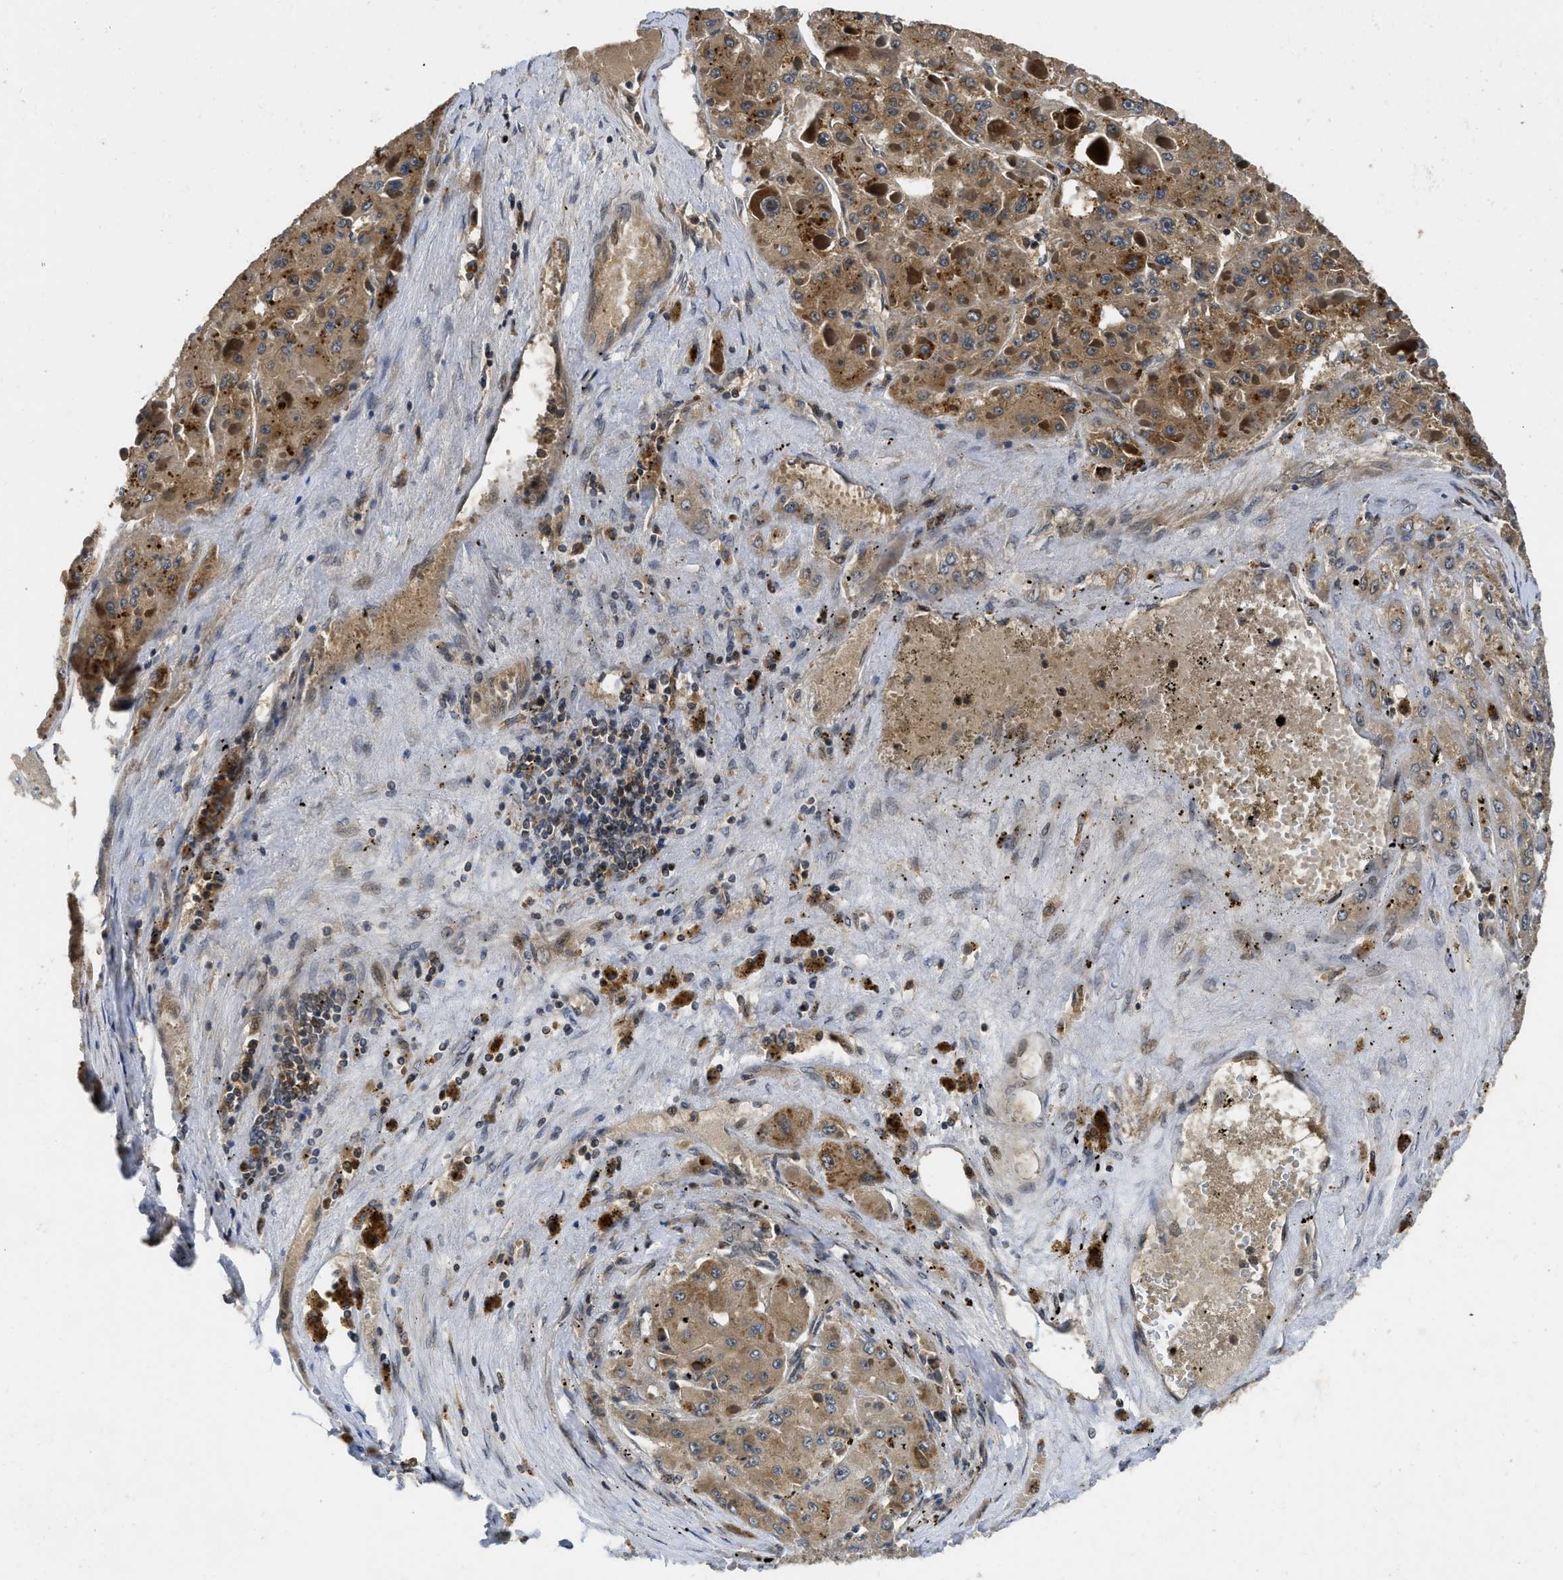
{"staining": {"intensity": "moderate", "quantity": ">75%", "location": "cytoplasmic/membranous"}, "tissue": "liver cancer", "cell_type": "Tumor cells", "image_type": "cancer", "snomed": [{"axis": "morphology", "description": "Carcinoma, Hepatocellular, NOS"}, {"axis": "topography", "description": "Liver"}], "caption": "This is an image of immunohistochemistry staining of hepatocellular carcinoma (liver), which shows moderate staining in the cytoplasmic/membranous of tumor cells.", "gene": "ADSL", "patient": {"sex": "female", "age": 73}}